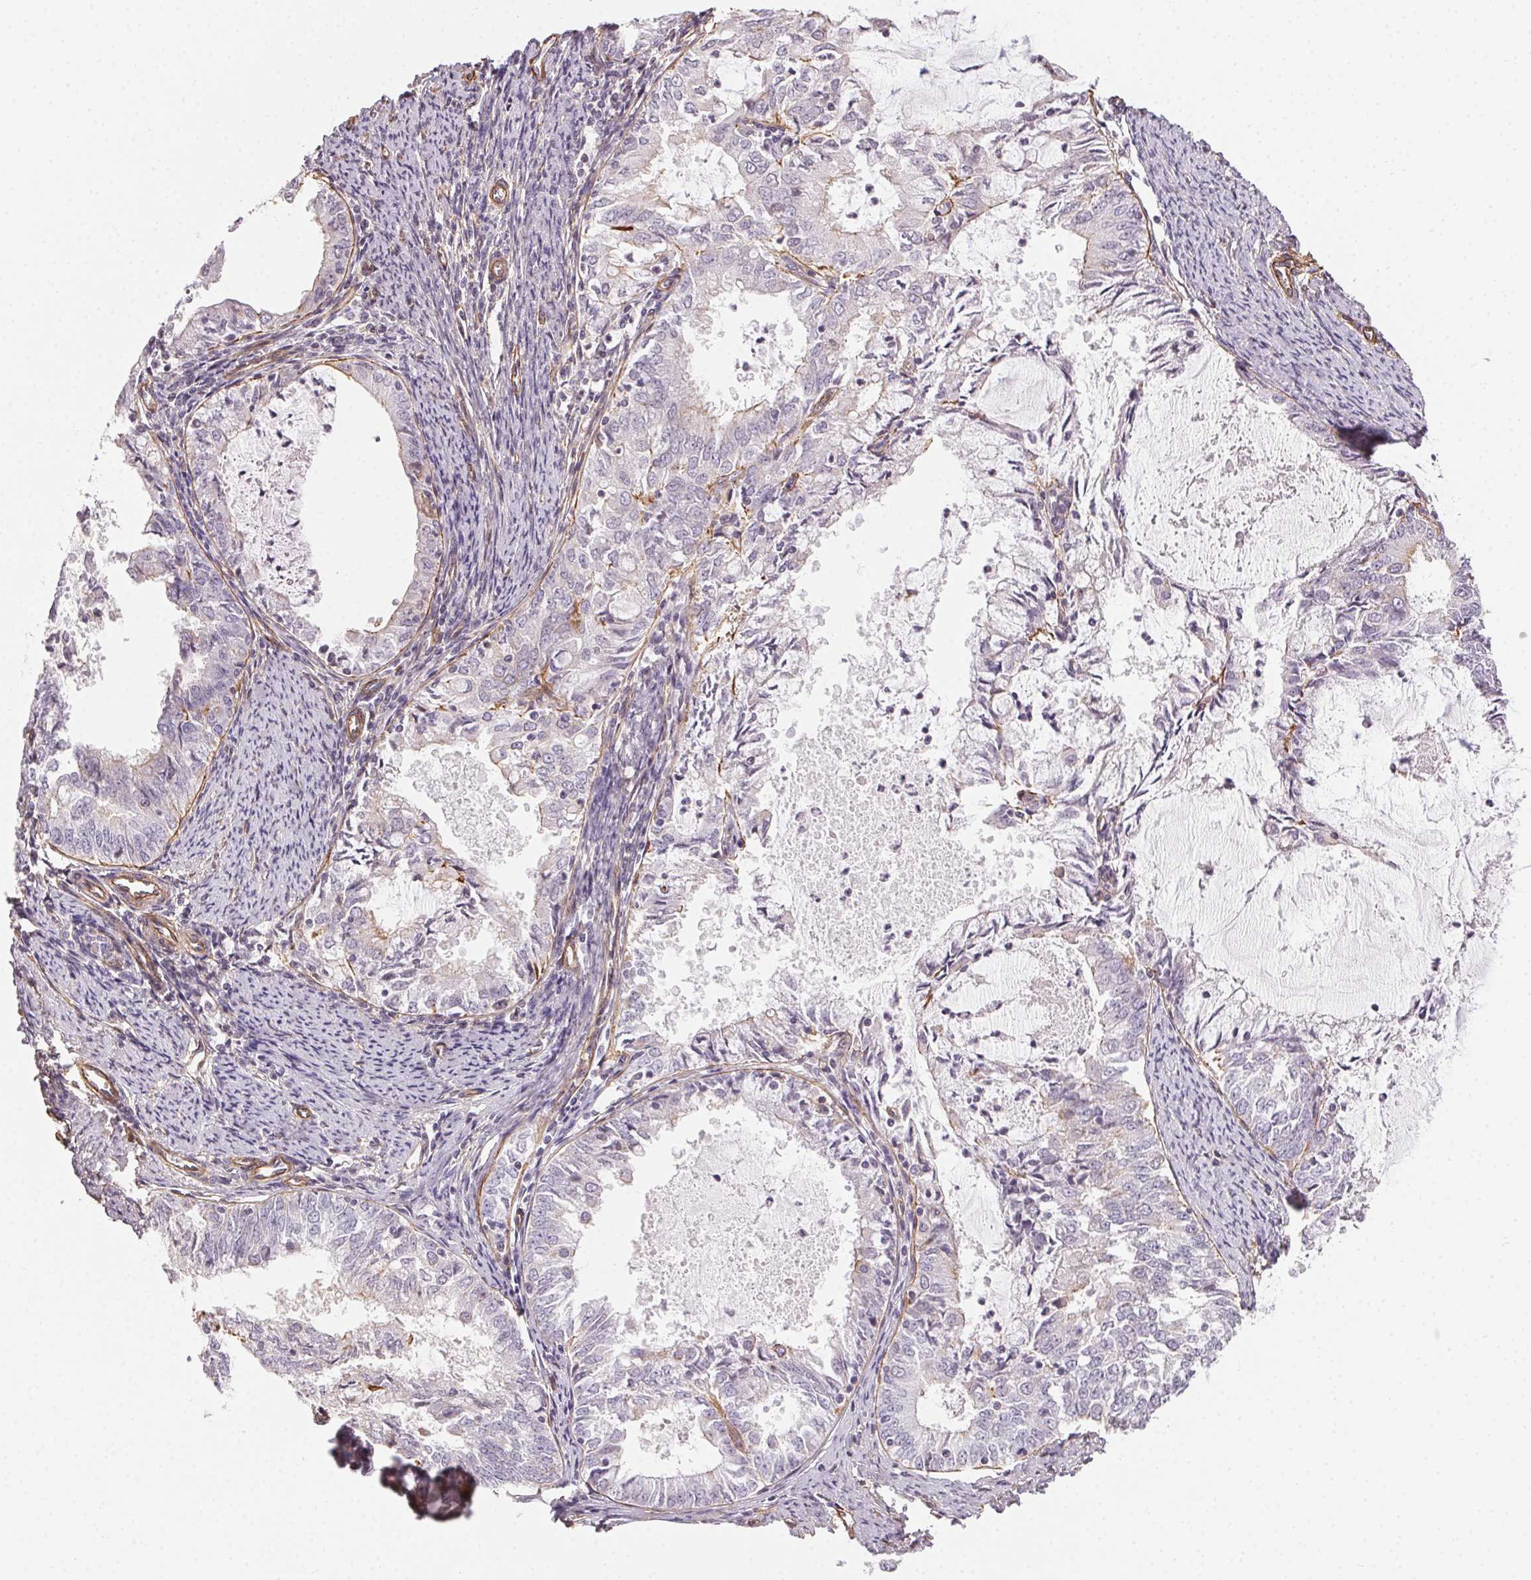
{"staining": {"intensity": "negative", "quantity": "none", "location": "none"}, "tissue": "endometrial cancer", "cell_type": "Tumor cells", "image_type": "cancer", "snomed": [{"axis": "morphology", "description": "Adenocarcinoma, NOS"}, {"axis": "topography", "description": "Endometrium"}], "caption": "IHC of human endometrial cancer demonstrates no expression in tumor cells.", "gene": "PLA2G4F", "patient": {"sex": "female", "age": 57}}